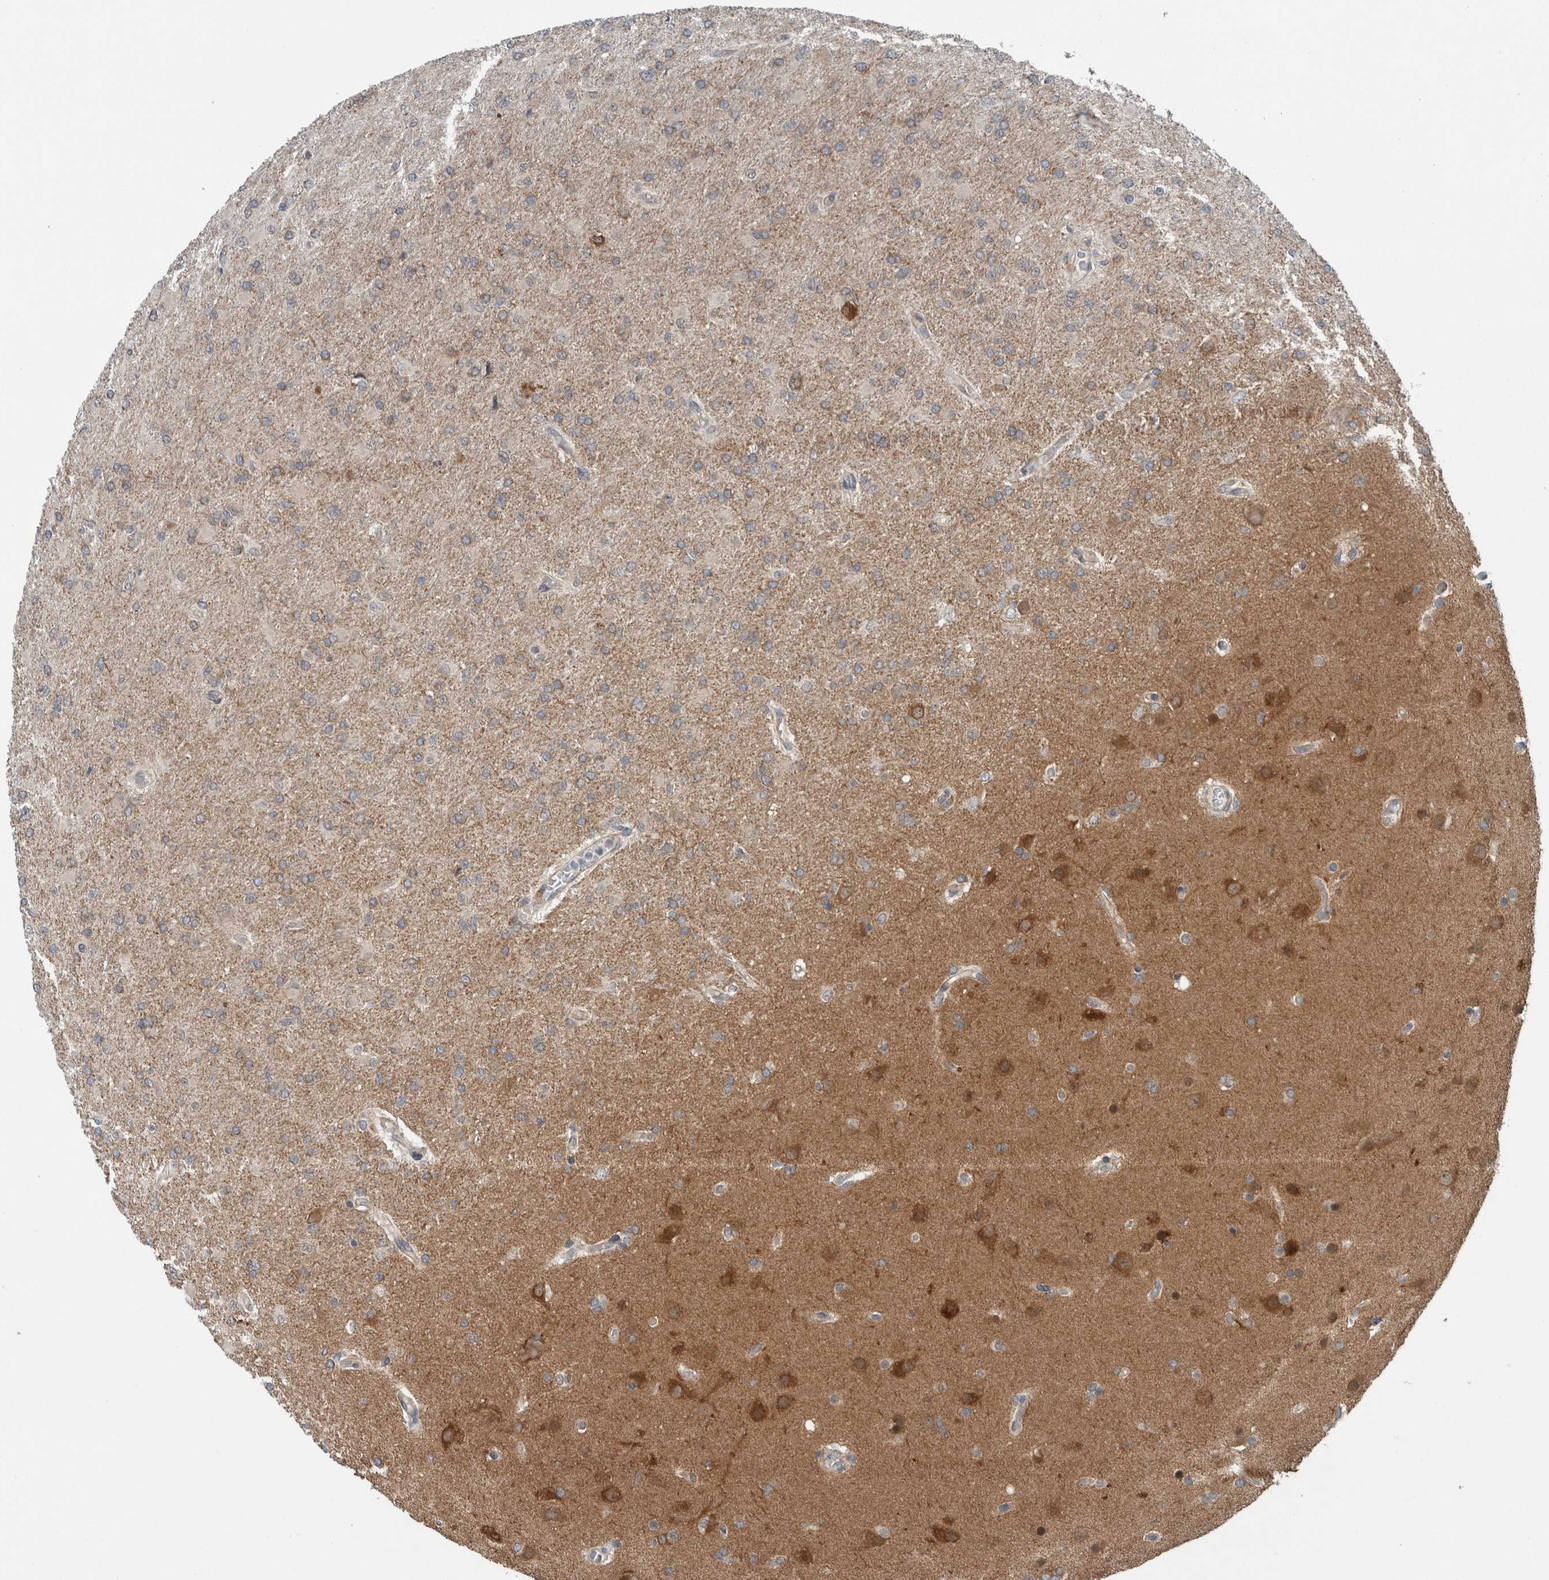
{"staining": {"intensity": "weak", "quantity": "<25%", "location": "cytoplasmic/membranous"}, "tissue": "glioma", "cell_type": "Tumor cells", "image_type": "cancer", "snomed": [{"axis": "morphology", "description": "Glioma, malignant, High grade"}, {"axis": "topography", "description": "Cerebral cortex"}], "caption": "An IHC micrograph of malignant high-grade glioma is shown. There is no staining in tumor cells of malignant high-grade glioma.", "gene": "GBA2", "patient": {"sex": "female", "age": 36}}